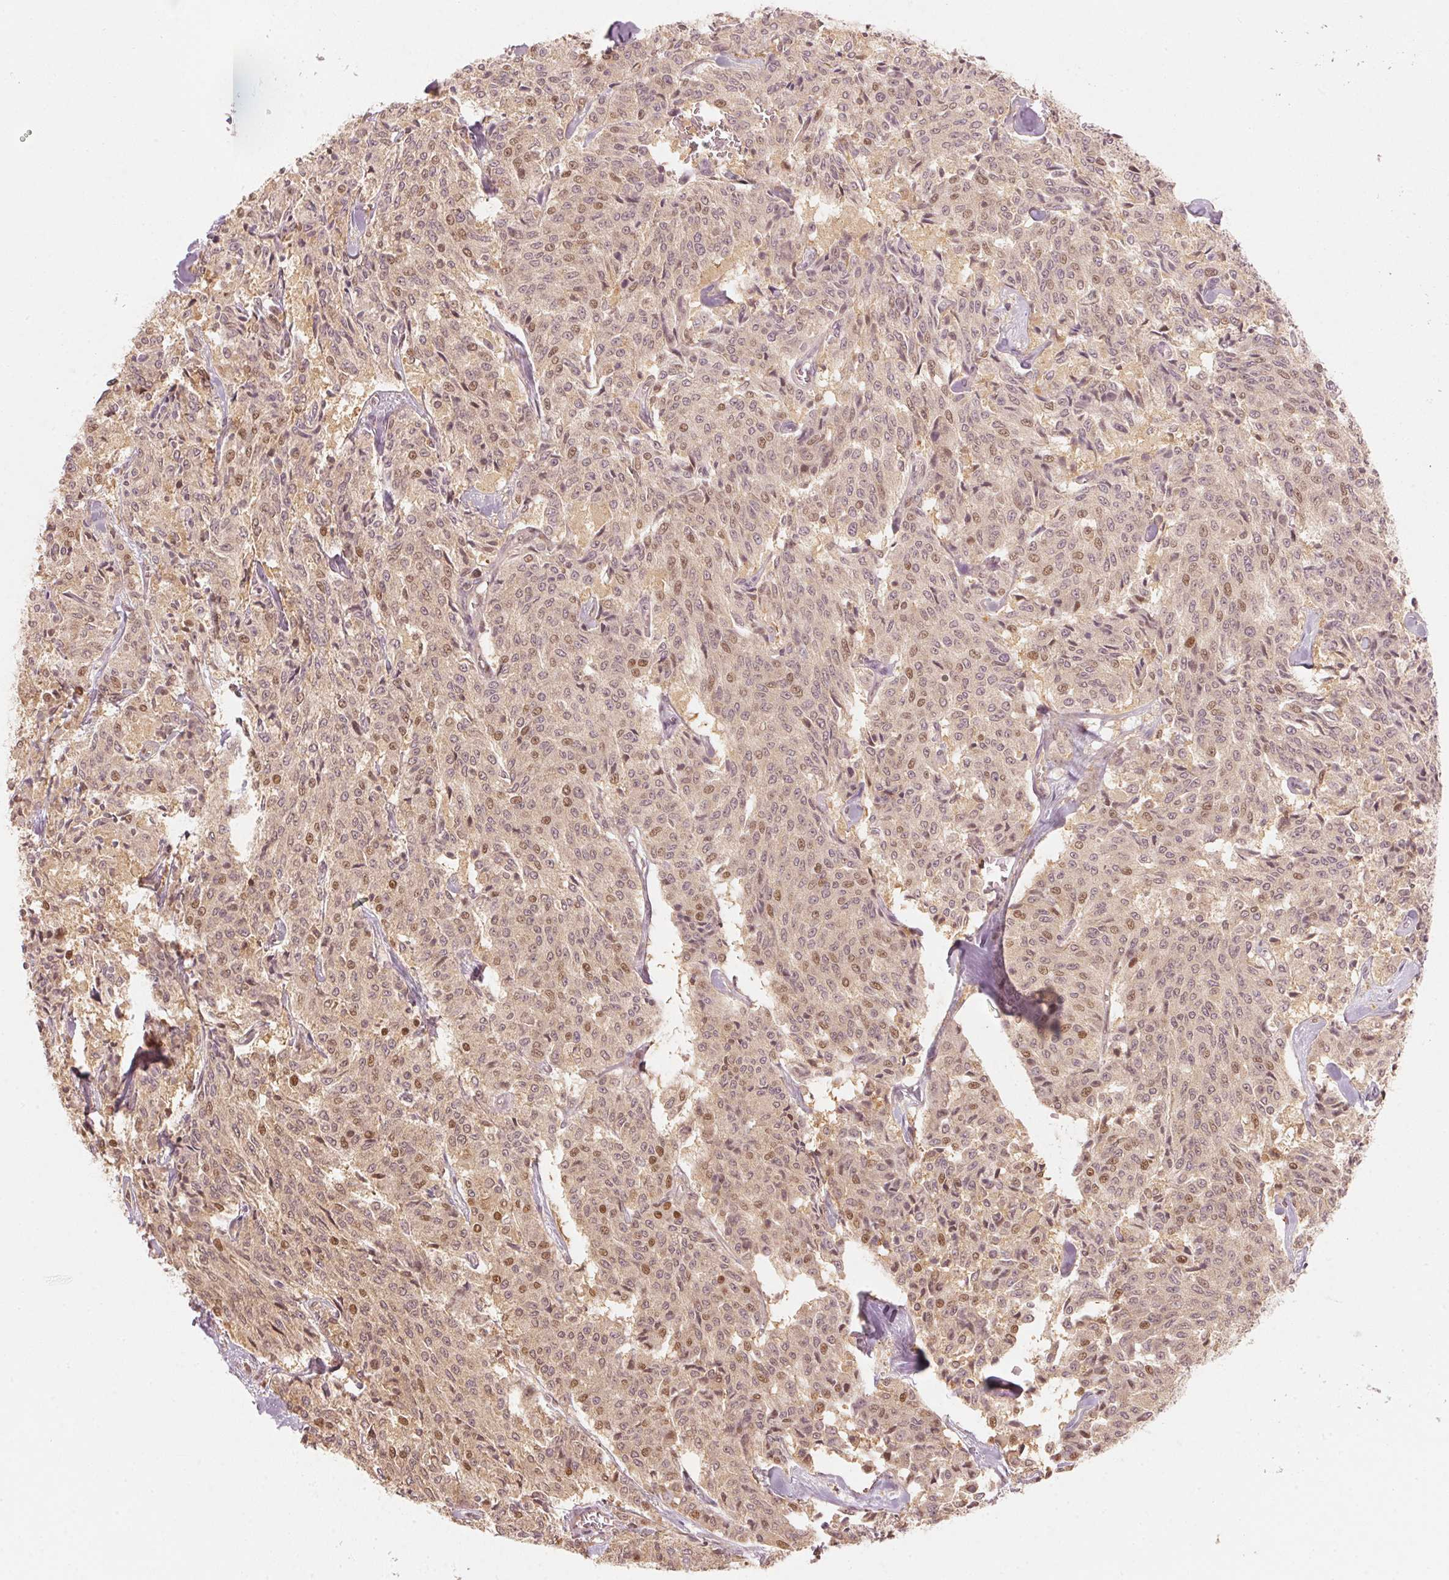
{"staining": {"intensity": "moderate", "quantity": "25%-75%", "location": "nuclear"}, "tissue": "carcinoid", "cell_type": "Tumor cells", "image_type": "cancer", "snomed": [{"axis": "morphology", "description": "Carcinoid, malignant, NOS"}, {"axis": "topography", "description": "Lung"}], "caption": "This image demonstrates immunohistochemistry staining of human carcinoid, with medium moderate nuclear positivity in approximately 25%-75% of tumor cells.", "gene": "UBE2L3", "patient": {"sex": "male", "age": 71}}